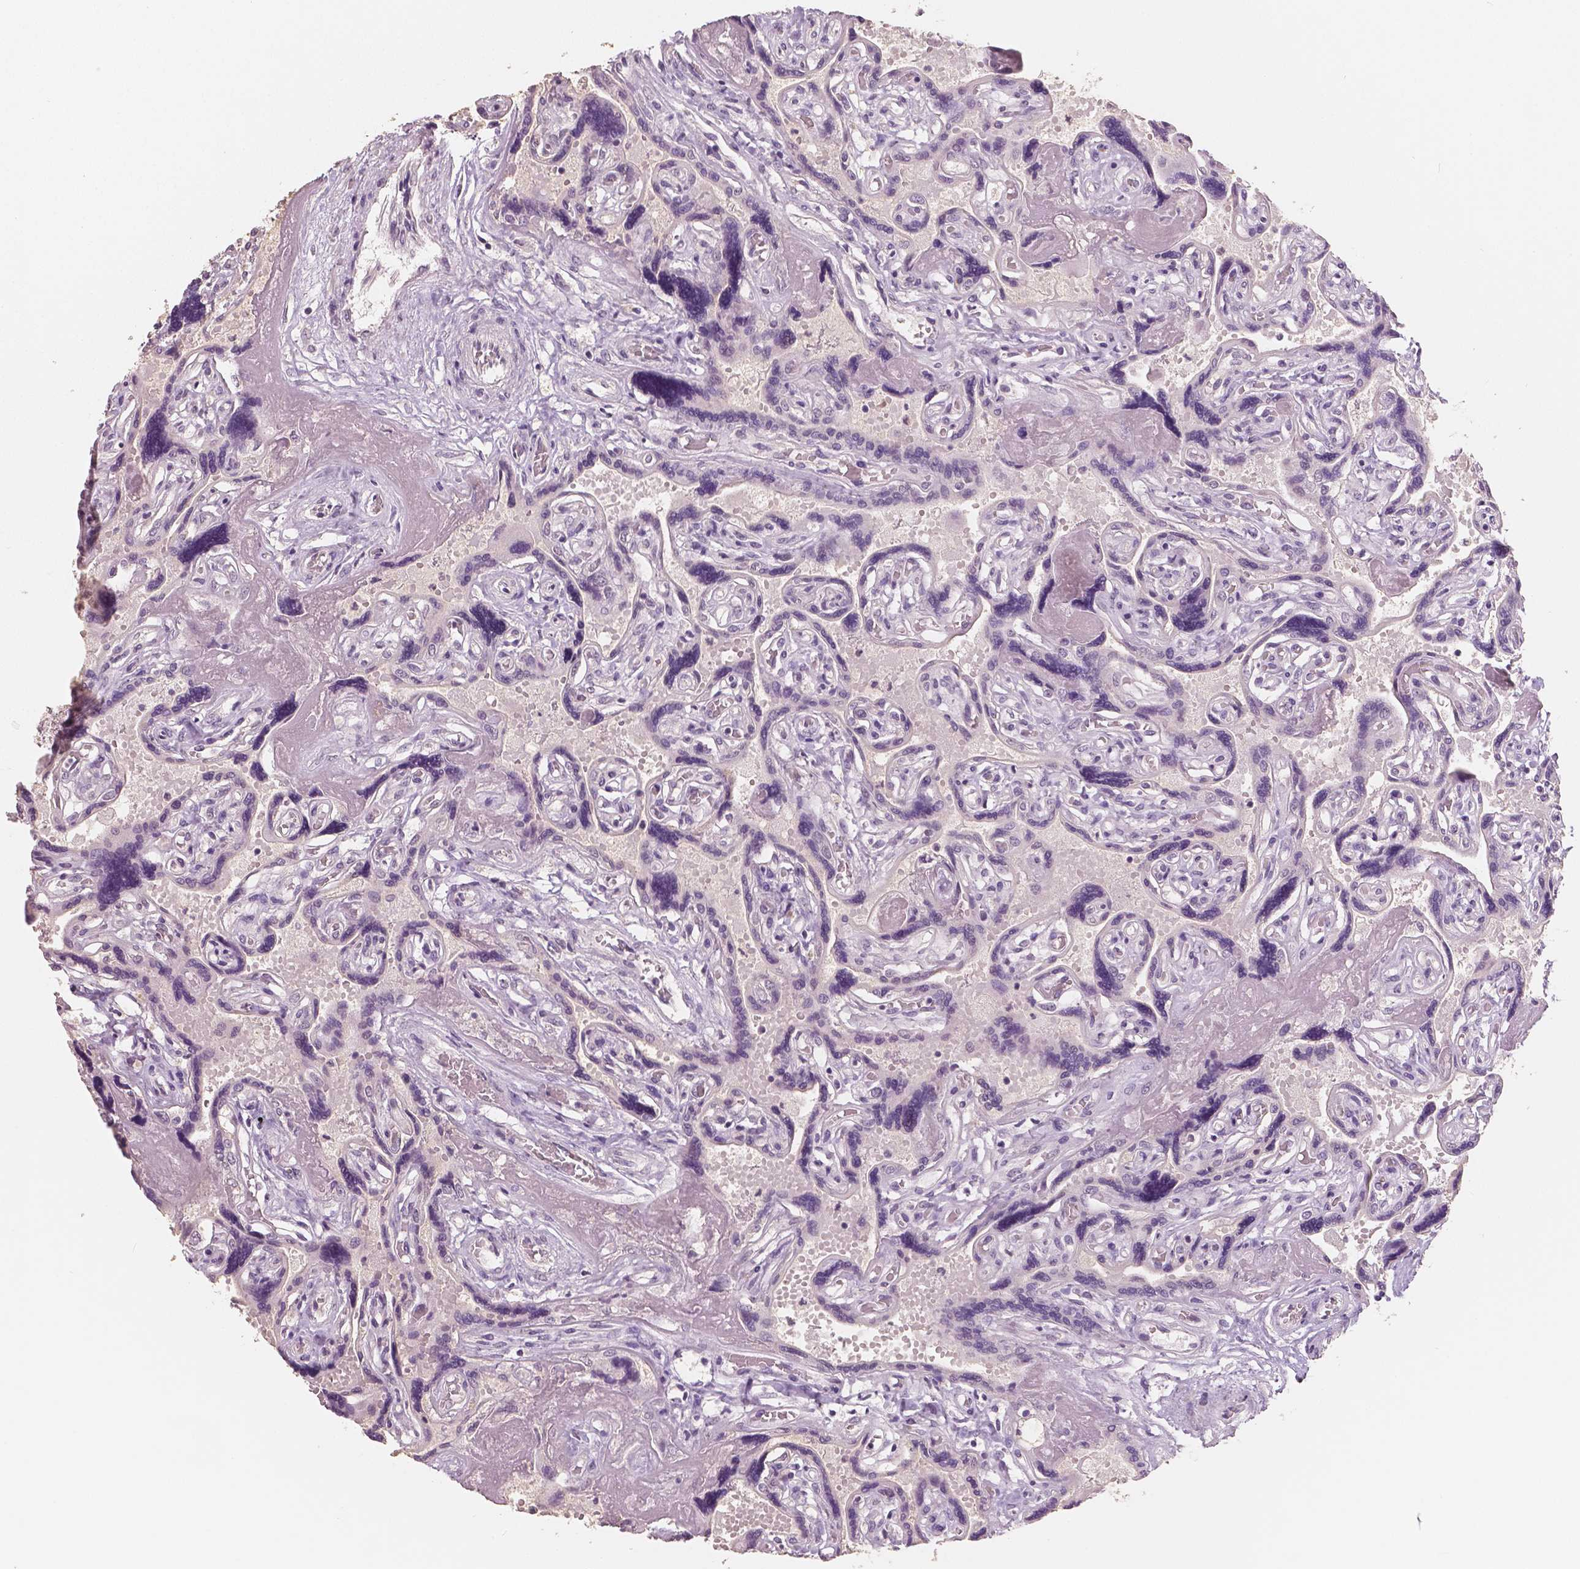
{"staining": {"intensity": "negative", "quantity": "none", "location": "none"}, "tissue": "placenta", "cell_type": "Decidual cells", "image_type": "normal", "snomed": [{"axis": "morphology", "description": "Normal tissue, NOS"}, {"axis": "topography", "description": "Placenta"}], "caption": "This is a image of IHC staining of normal placenta, which shows no expression in decidual cells. Nuclei are stained in blue.", "gene": "KIT", "patient": {"sex": "female", "age": 32}}